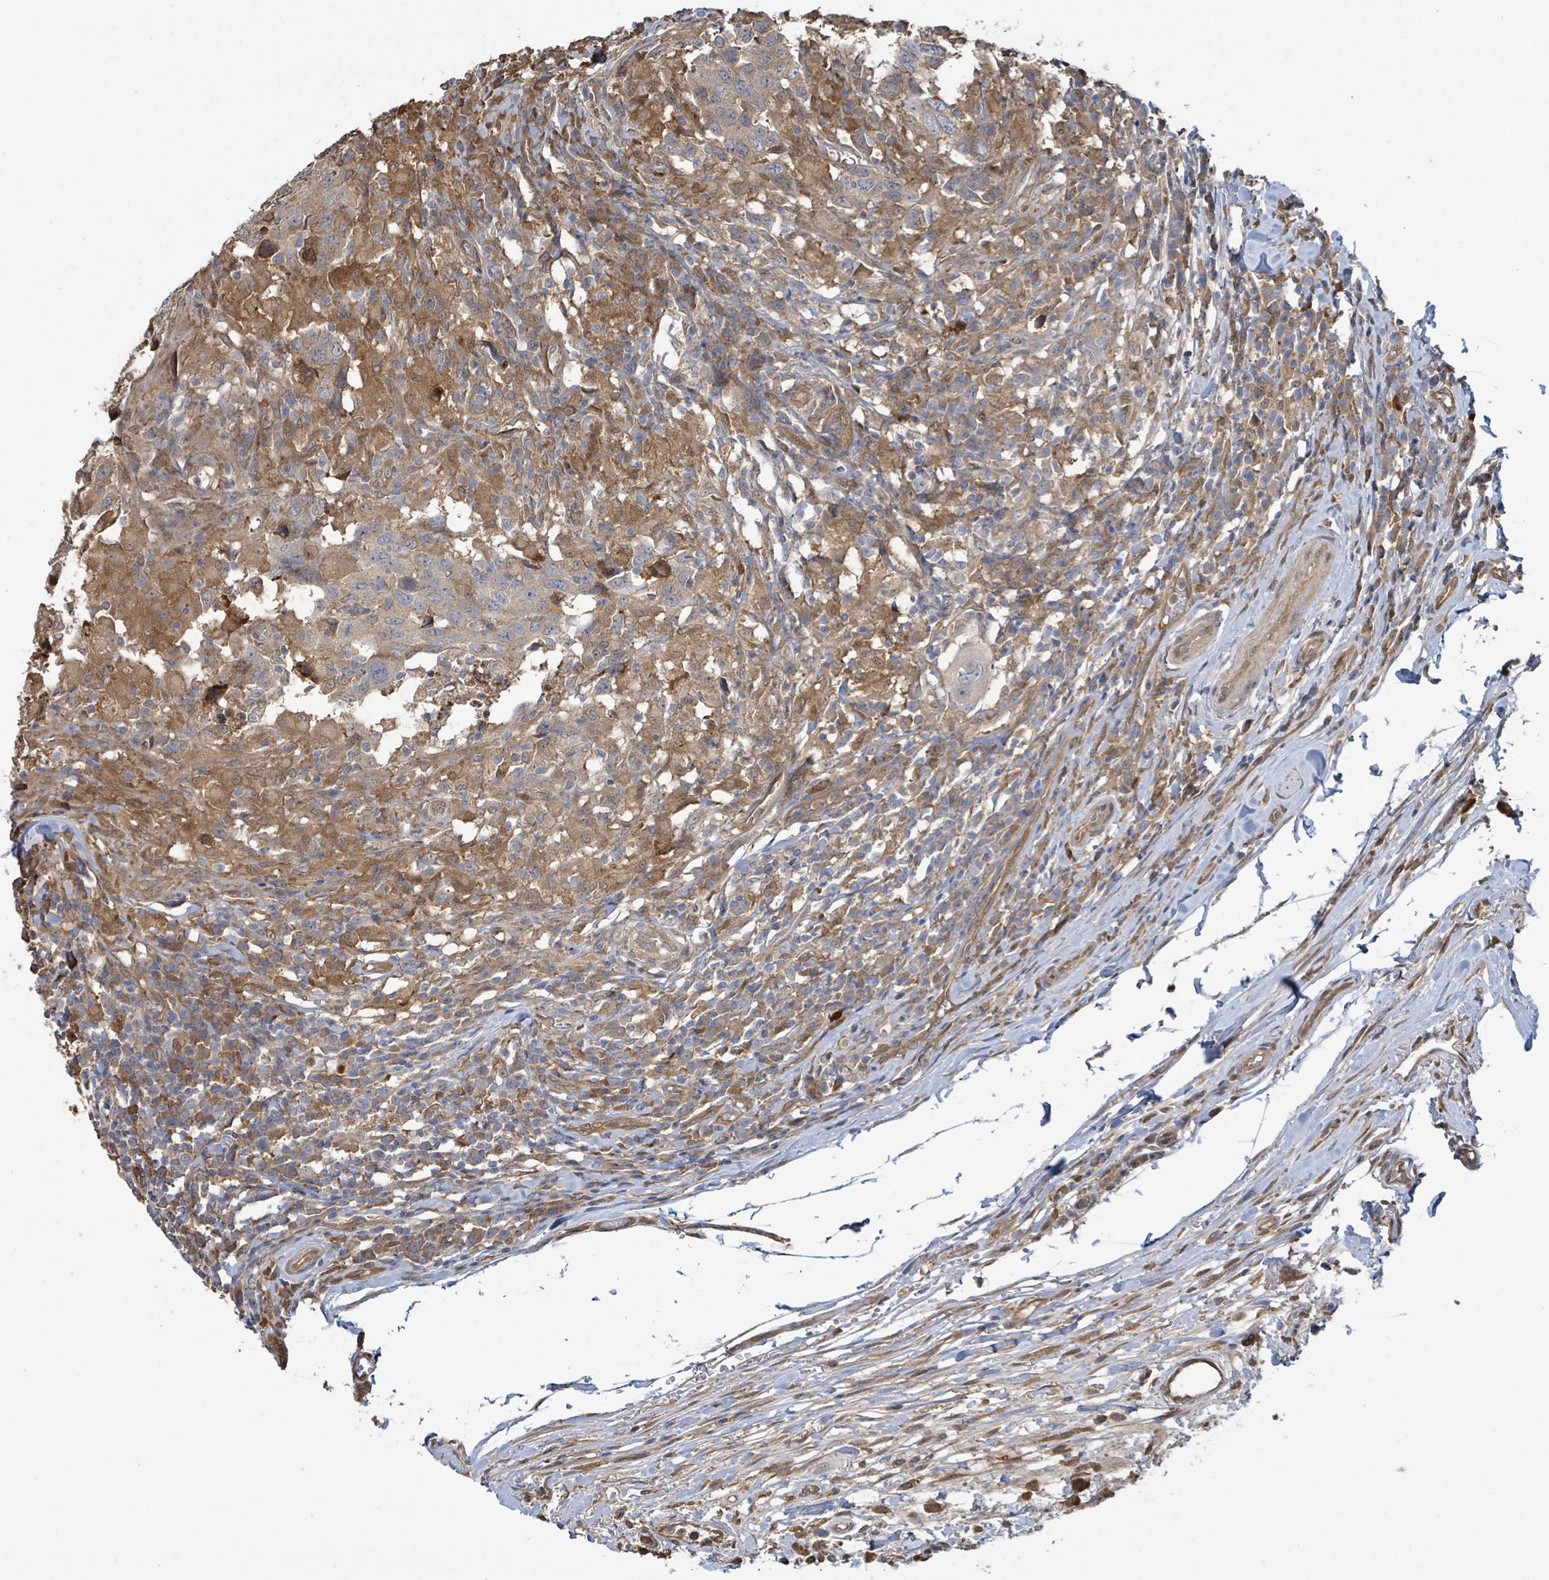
{"staining": {"intensity": "weak", "quantity": "25%-75%", "location": "cytoplasmic/membranous"}, "tissue": "head and neck cancer", "cell_type": "Tumor cells", "image_type": "cancer", "snomed": [{"axis": "morphology", "description": "Normal tissue, NOS"}, {"axis": "morphology", "description": "Squamous cell carcinoma, NOS"}, {"axis": "topography", "description": "Skeletal muscle"}, {"axis": "topography", "description": "Vascular tissue"}, {"axis": "topography", "description": "Peripheral nerve tissue"}, {"axis": "topography", "description": "Head-Neck"}], "caption": "A photomicrograph of human squamous cell carcinoma (head and neck) stained for a protein demonstrates weak cytoplasmic/membranous brown staining in tumor cells.", "gene": "ARPIN", "patient": {"sex": "male", "age": 66}}